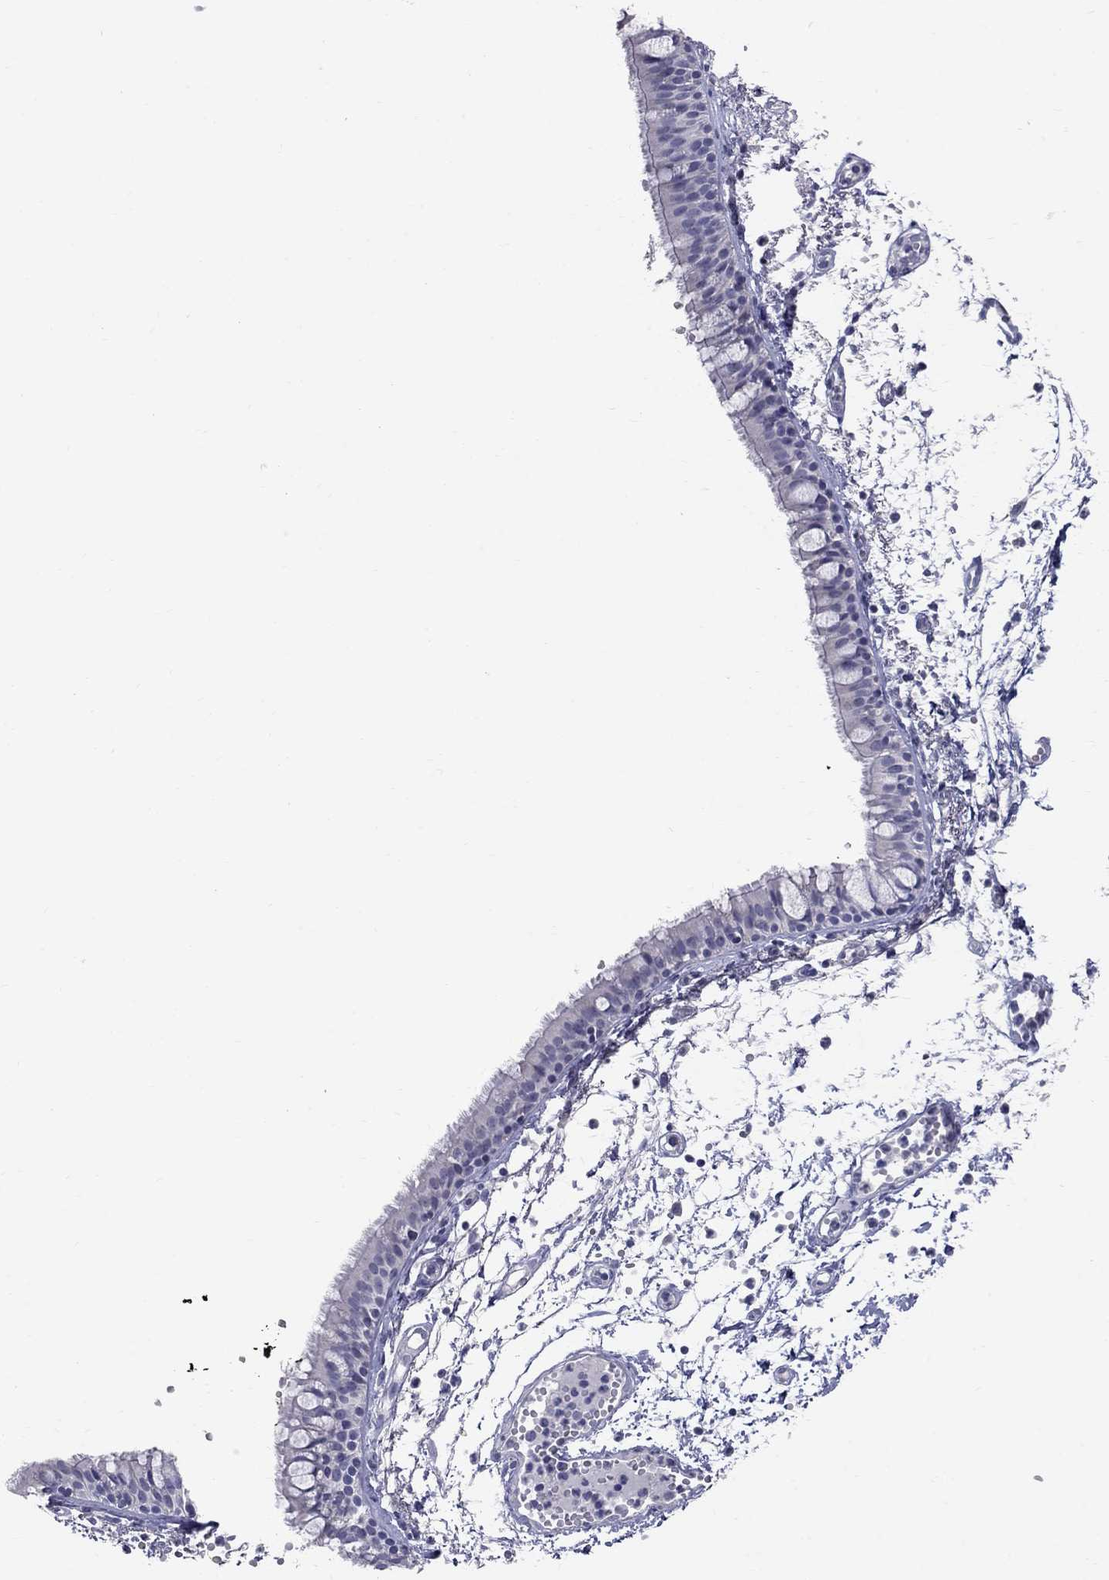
{"staining": {"intensity": "negative", "quantity": "none", "location": "none"}, "tissue": "bronchus", "cell_type": "Respiratory epithelial cells", "image_type": "normal", "snomed": [{"axis": "morphology", "description": "Normal tissue, NOS"}, {"axis": "topography", "description": "Cartilage tissue"}, {"axis": "topography", "description": "Bronchus"}], "caption": "The micrograph shows no significant staining in respiratory epithelial cells of bronchus. (IHC, brightfield microscopy, high magnification).", "gene": "TP53TG5", "patient": {"sex": "male", "age": 66}}